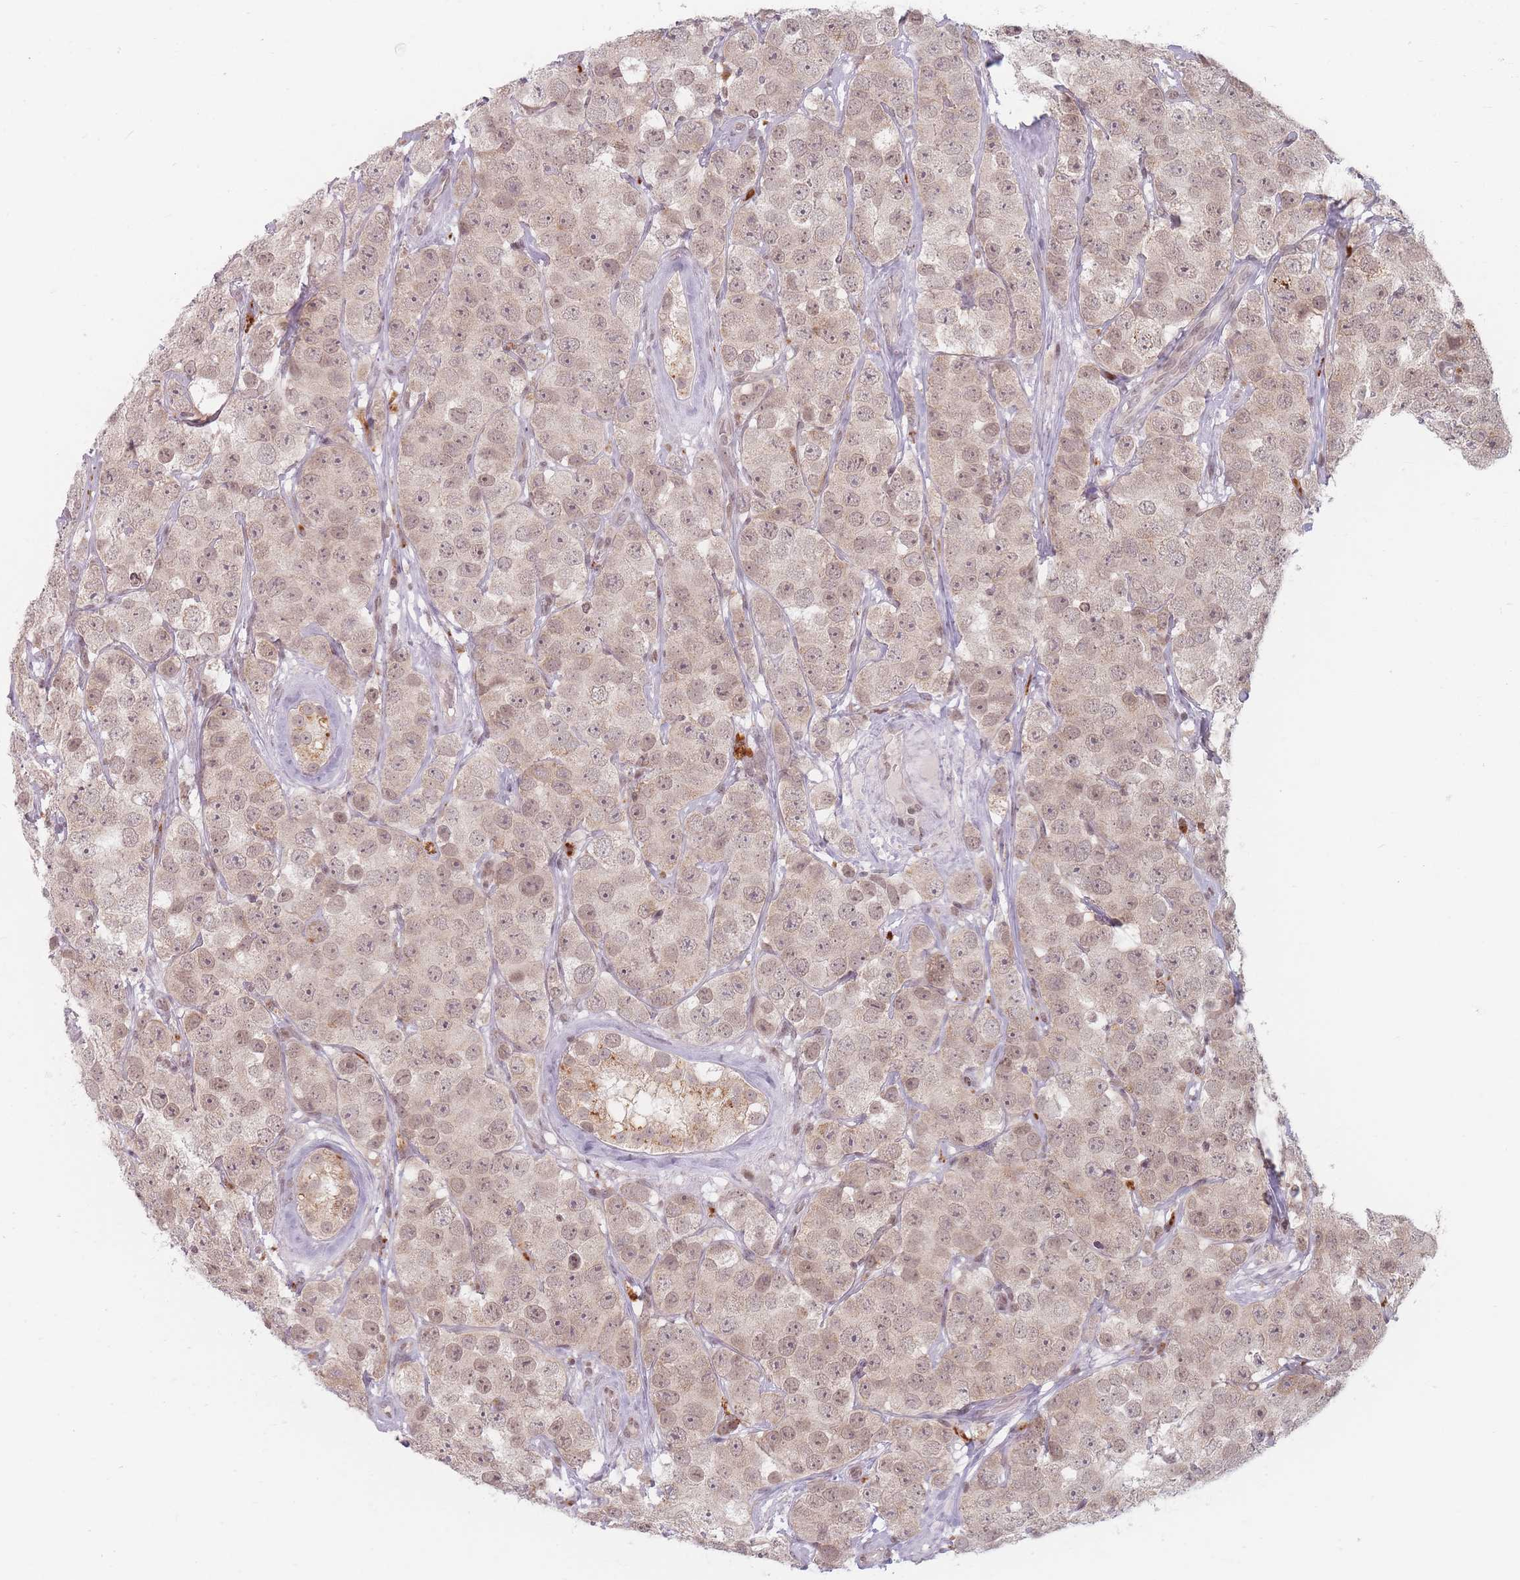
{"staining": {"intensity": "moderate", "quantity": ">75%", "location": "cytoplasmic/membranous,nuclear"}, "tissue": "testis cancer", "cell_type": "Tumor cells", "image_type": "cancer", "snomed": [{"axis": "morphology", "description": "Seminoma, NOS"}, {"axis": "topography", "description": "Testis"}], "caption": "IHC of testis cancer (seminoma) displays medium levels of moderate cytoplasmic/membranous and nuclear expression in approximately >75% of tumor cells.", "gene": "SPATA45", "patient": {"sex": "male", "age": 28}}